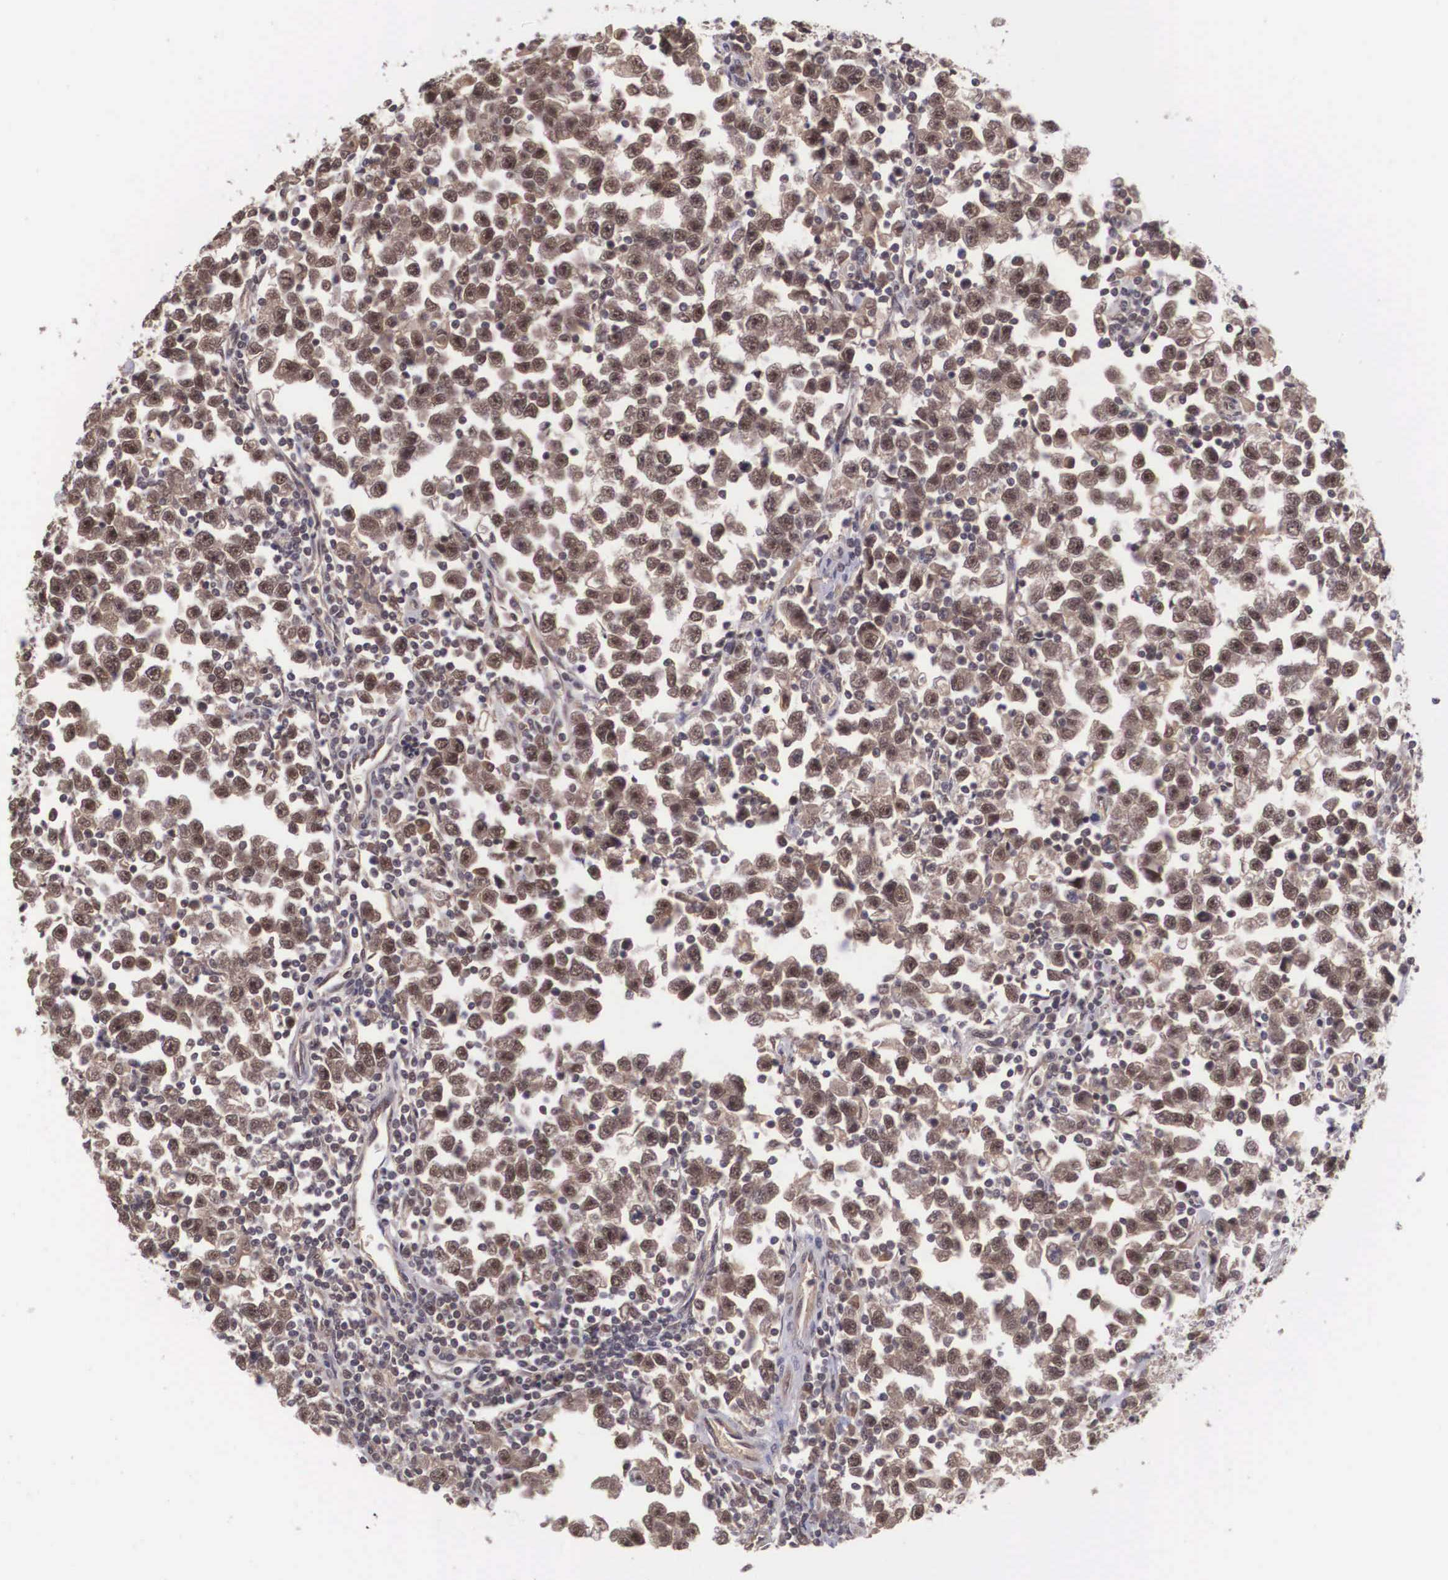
{"staining": {"intensity": "moderate", "quantity": ">75%", "location": "cytoplasmic/membranous"}, "tissue": "testis cancer", "cell_type": "Tumor cells", "image_type": "cancer", "snomed": [{"axis": "morphology", "description": "Seminoma, NOS"}, {"axis": "topography", "description": "Testis"}], "caption": "A brown stain shows moderate cytoplasmic/membranous staining of a protein in testis seminoma tumor cells.", "gene": "VASH1", "patient": {"sex": "male", "age": 43}}